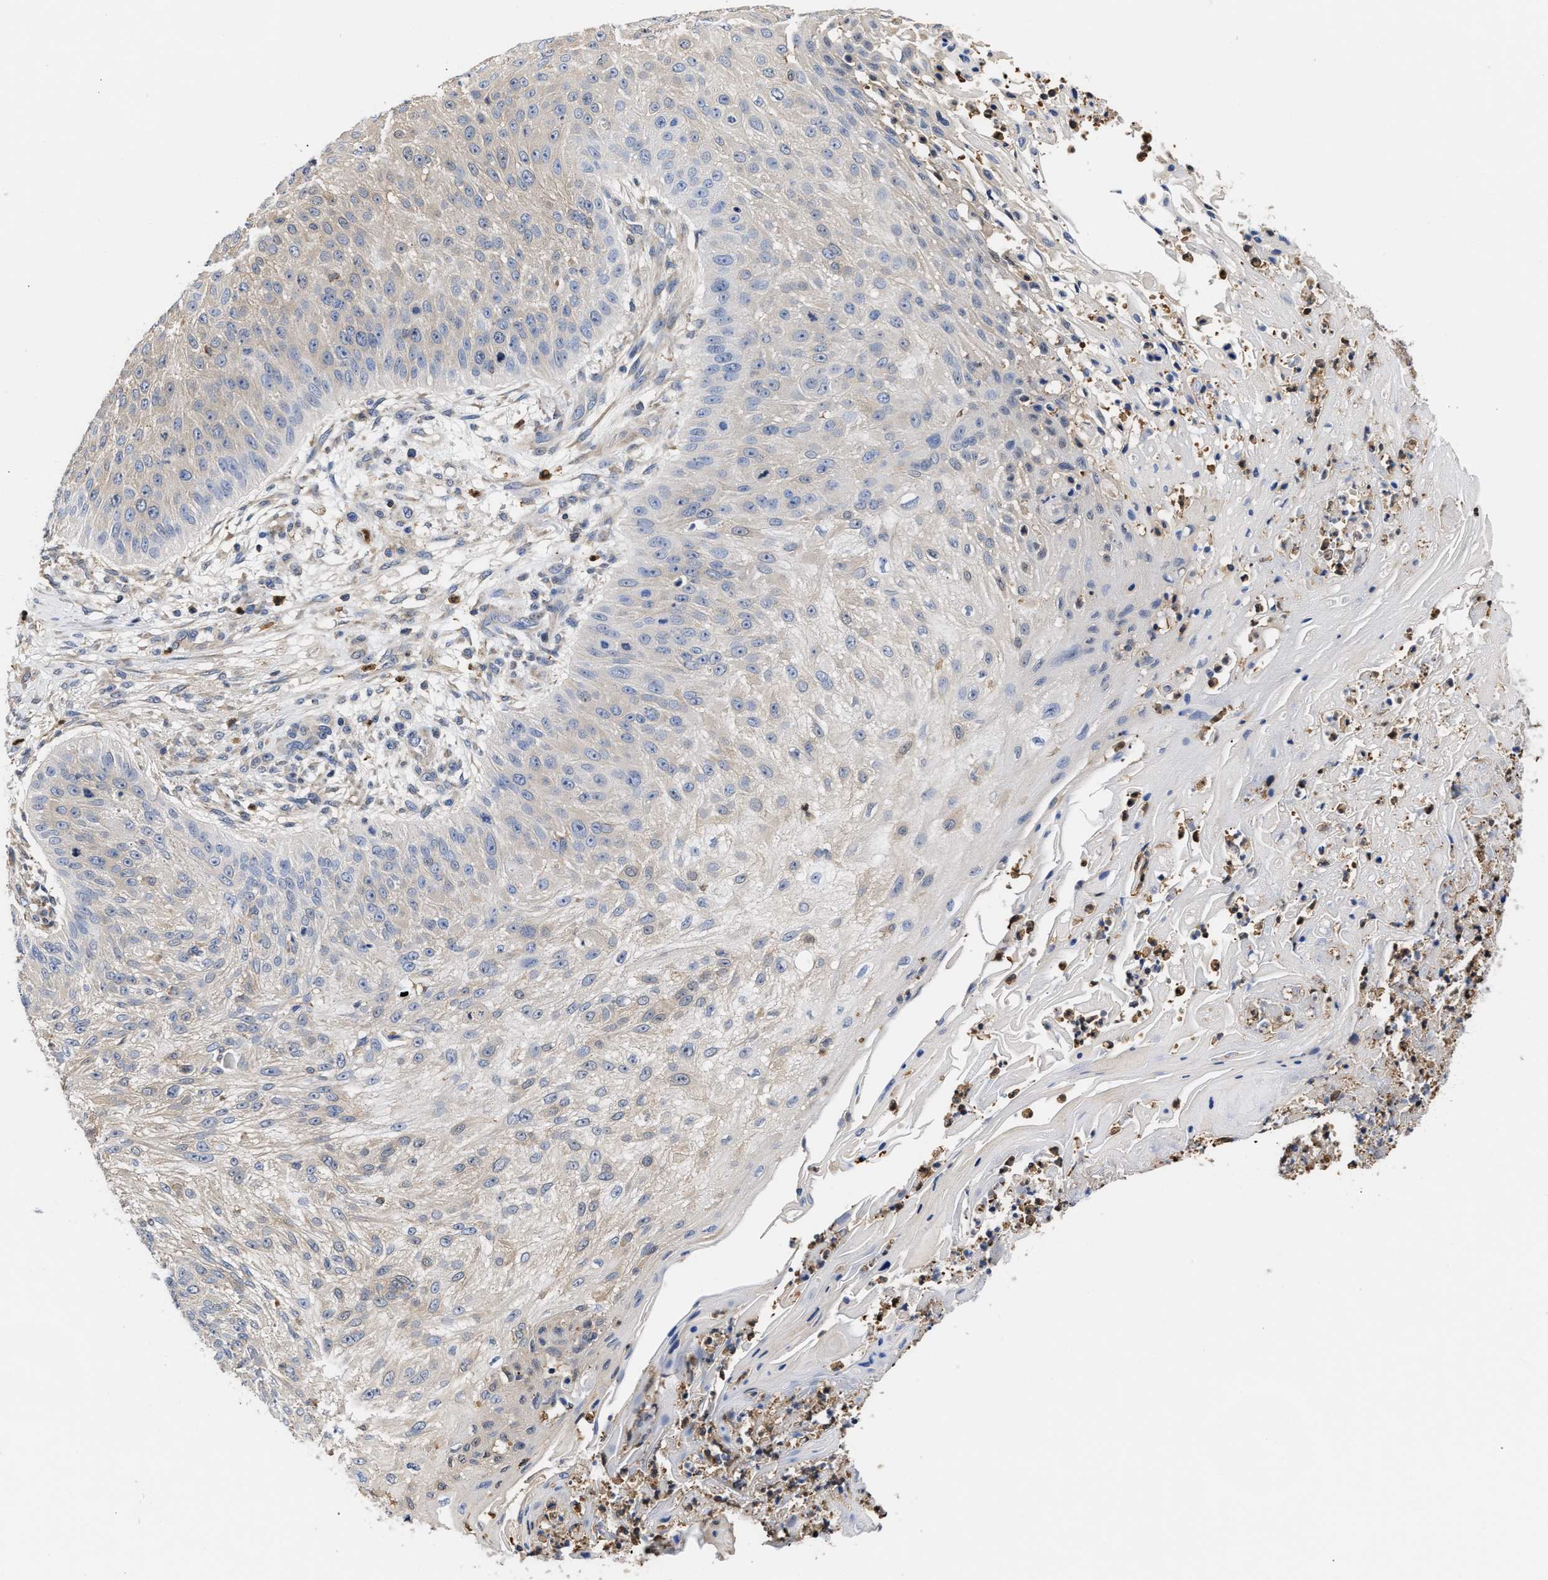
{"staining": {"intensity": "negative", "quantity": "none", "location": "none"}, "tissue": "skin cancer", "cell_type": "Tumor cells", "image_type": "cancer", "snomed": [{"axis": "morphology", "description": "Squamous cell carcinoma, NOS"}, {"axis": "topography", "description": "Skin"}], "caption": "Tumor cells show no significant protein expression in skin squamous cell carcinoma.", "gene": "KLHDC1", "patient": {"sex": "female", "age": 80}}